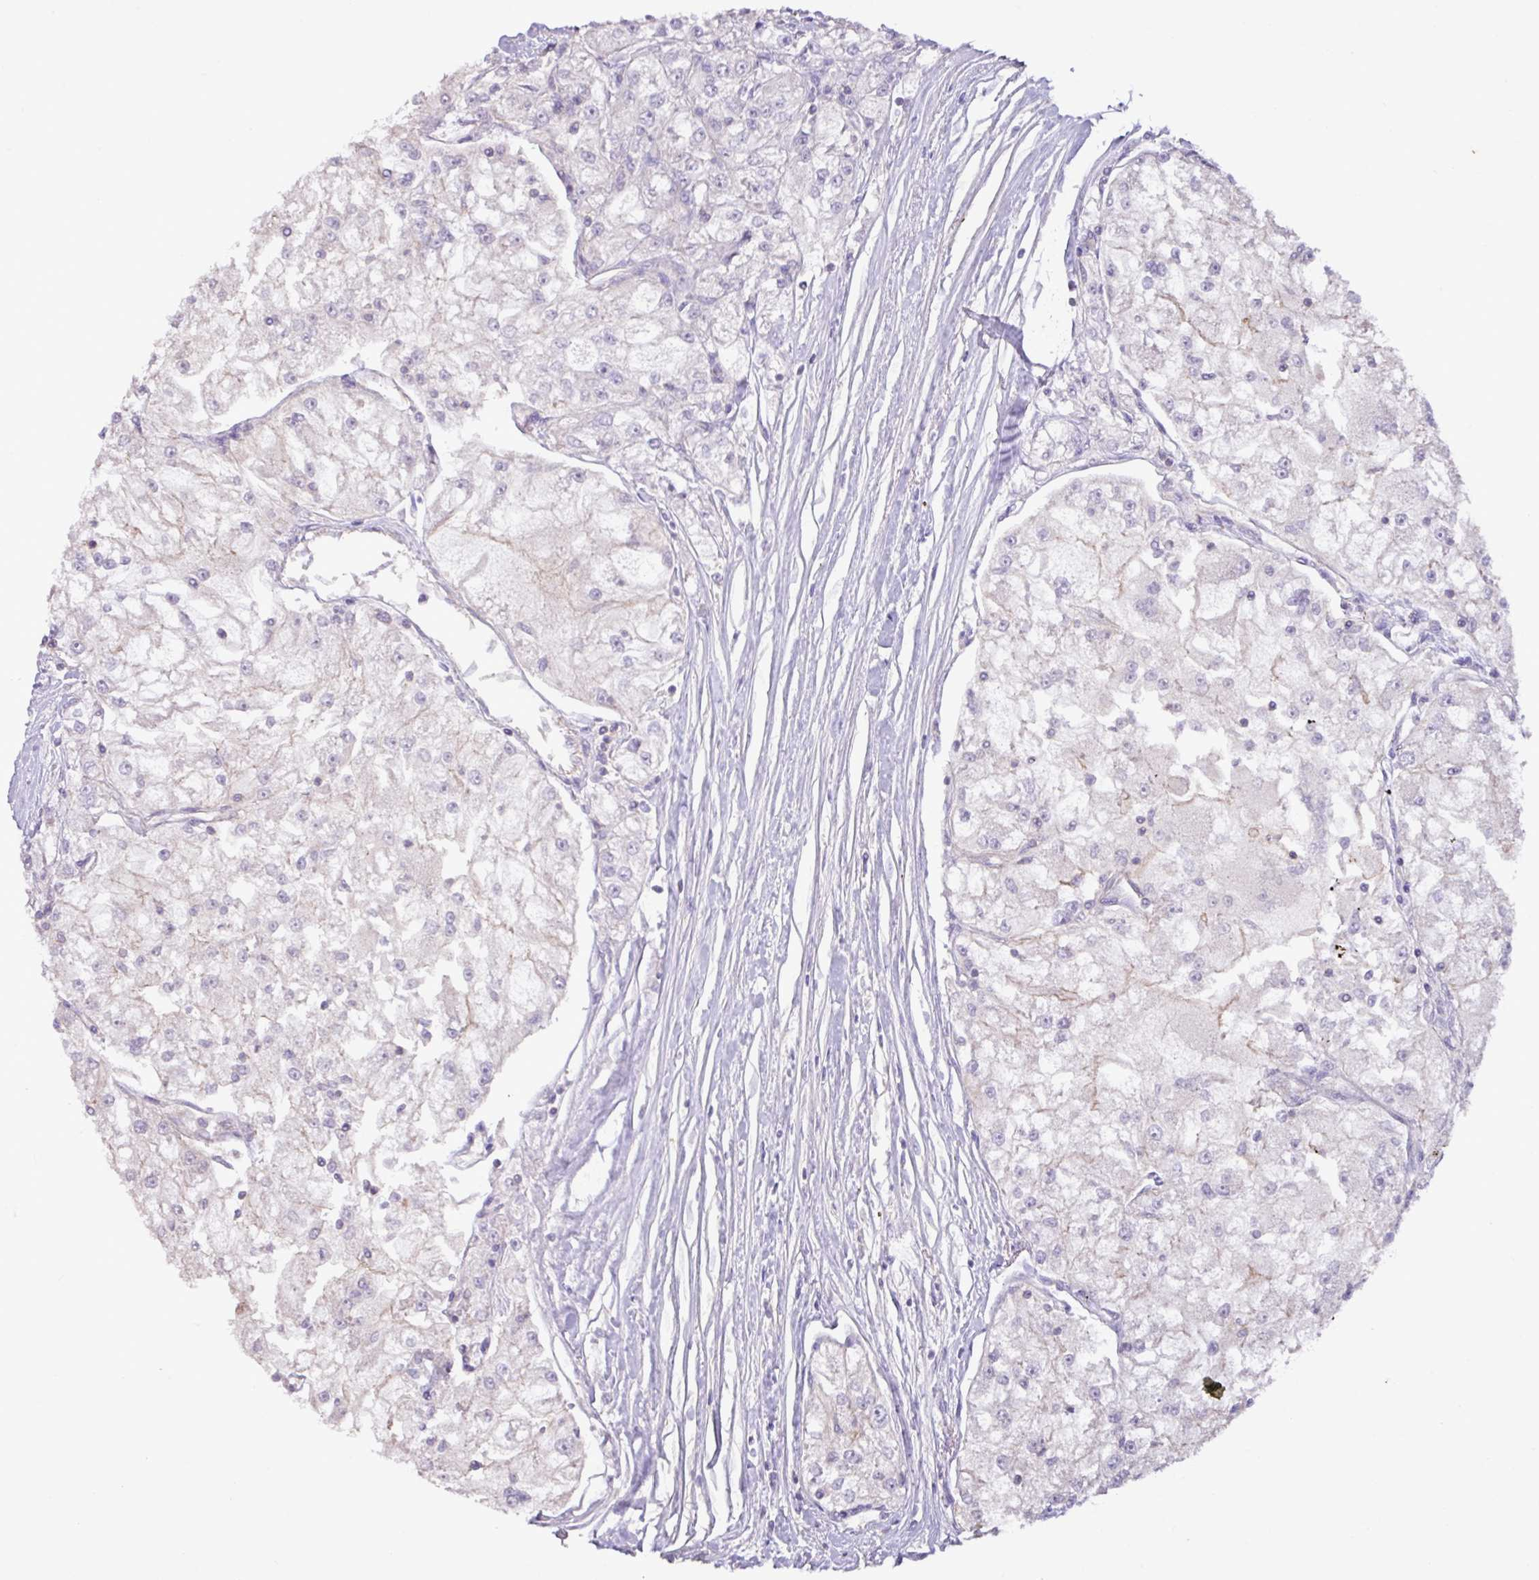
{"staining": {"intensity": "negative", "quantity": "none", "location": "none"}, "tissue": "renal cancer", "cell_type": "Tumor cells", "image_type": "cancer", "snomed": [{"axis": "morphology", "description": "Adenocarcinoma, NOS"}, {"axis": "topography", "description": "Kidney"}], "caption": "Immunohistochemical staining of human renal cancer (adenocarcinoma) exhibits no significant positivity in tumor cells.", "gene": "AGR3", "patient": {"sex": "female", "age": 72}}